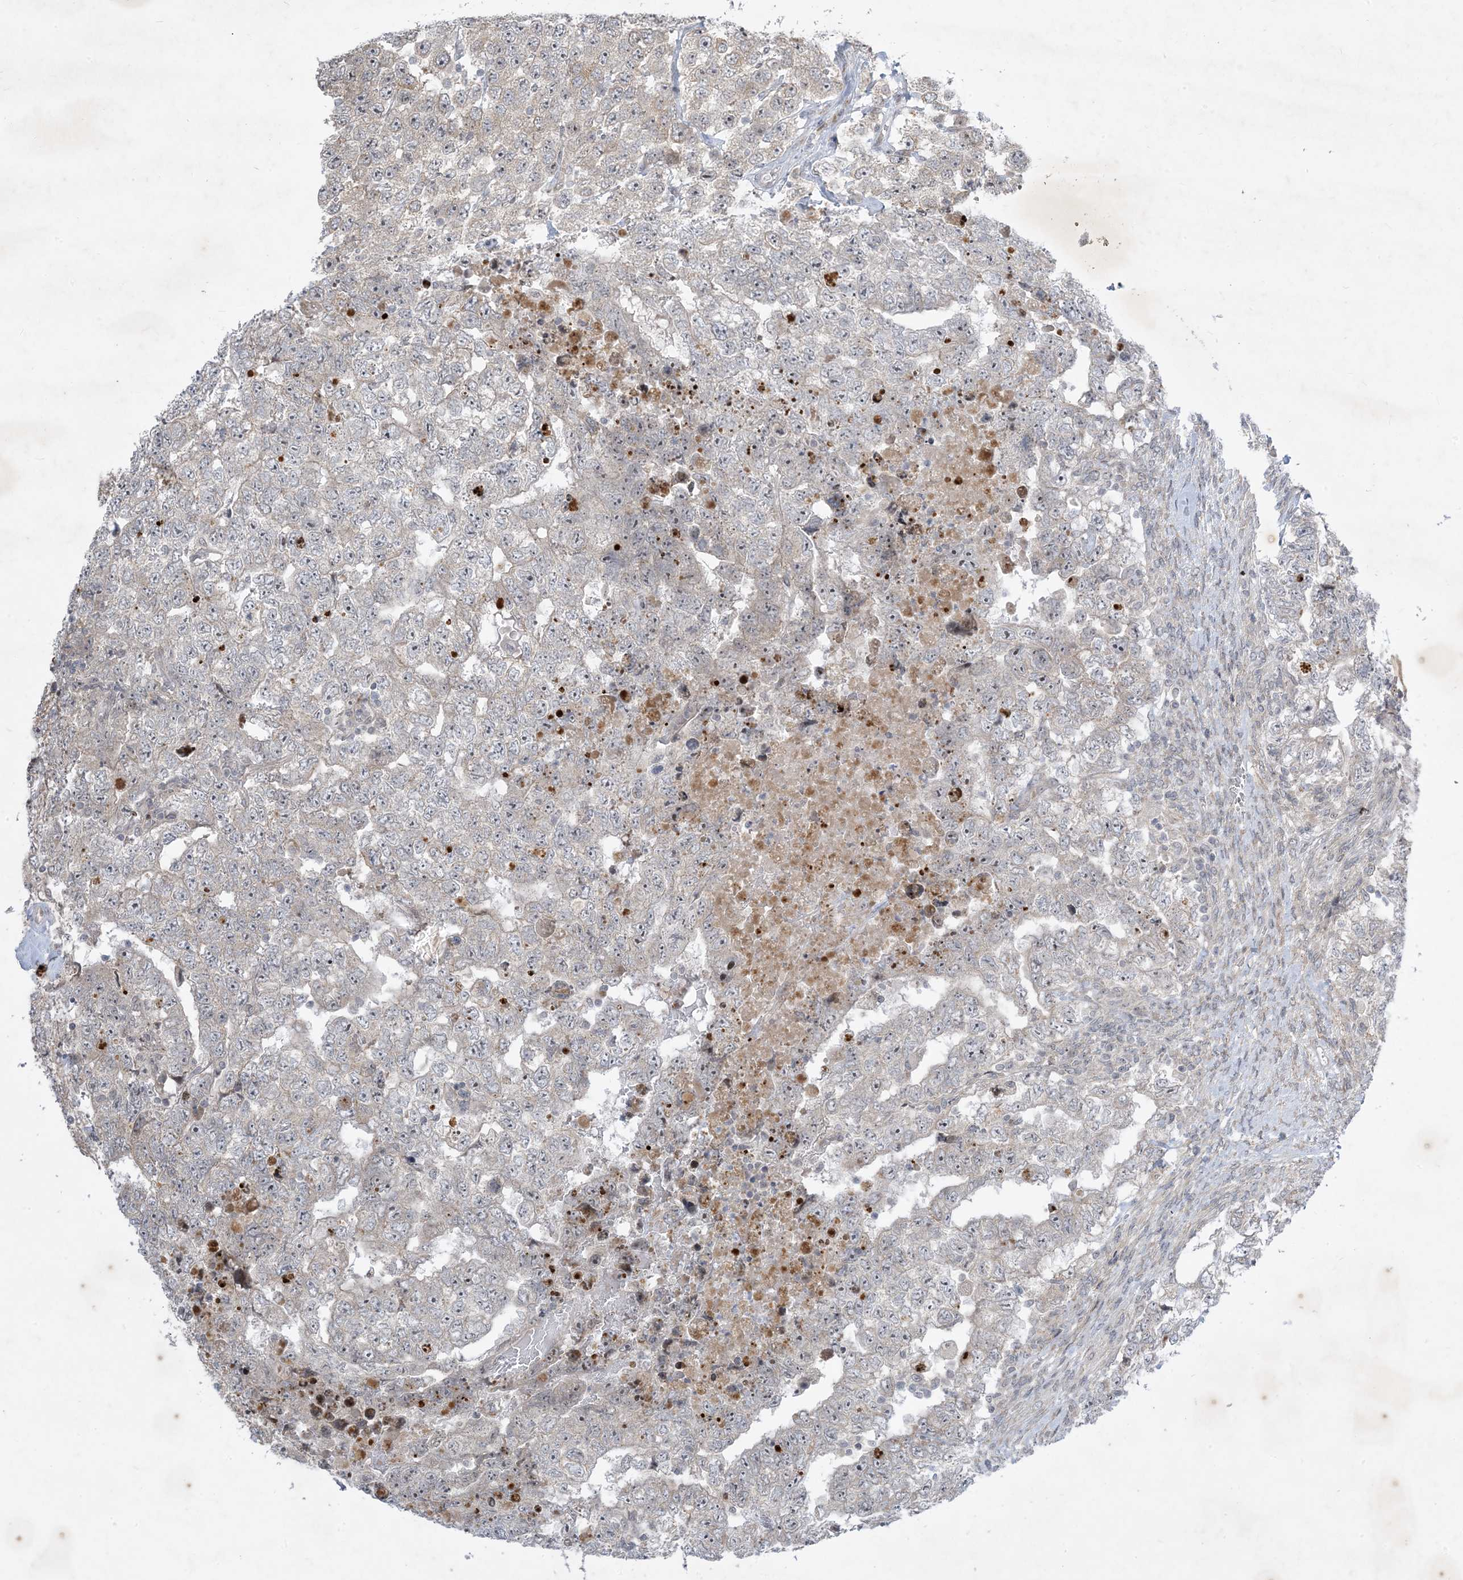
{"staining": {"intensity": "negative", "quantity": "none", "location": "none"}, "tissue": "testis cancer", "cell_type": "Tumor cells", "image_type": "cancer", "snomed": [{"axis": "morphology", "description": "Carcinoma, Embryonal, NOS"}, {"axis": "topography", "description": "Testis"}], "caption": "Histopathology image shows no protein expression in tumor cells of testis cancer tissue. The staining is performed using DAB (3,3'-diaminobenzidine) brown chromogen with nuclei counter-stained in using hematoxylin.", "gene": "SOGA3", "patient": {"sex": "male", "age": 36}}